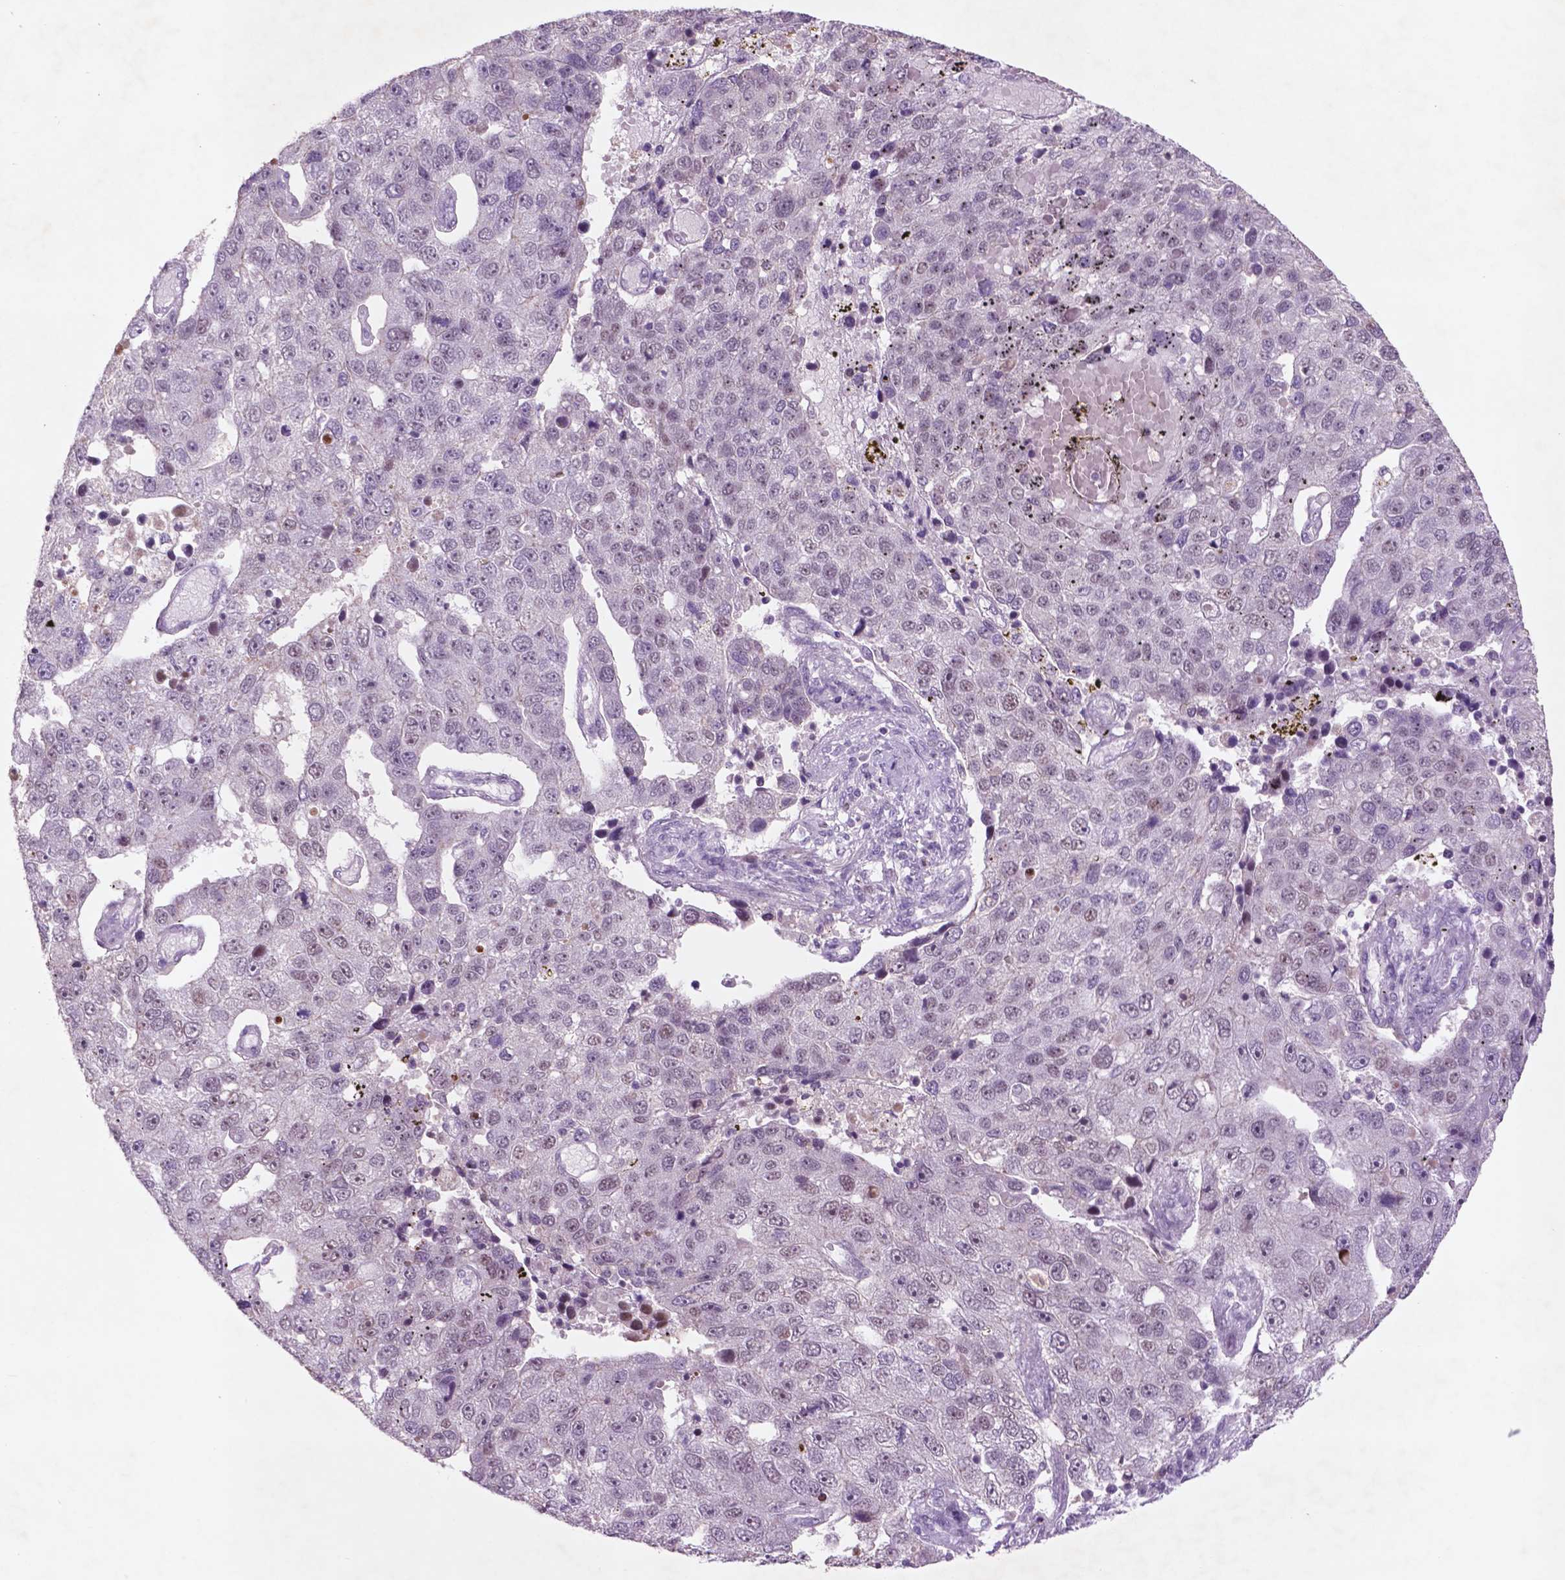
{"staining": {"intensity": "negative", "quantity": "none", "location": "none"}, "tissue": "pancreatic cancer", "cell_type": "Tumor cells", "image_type": "cancer", "snomed": [{"axis": "morphology", "description": "Adenocarcinoma, NOS"}, {"axis": "topography", "description": "Pancreas"}], "caption": "An IHC histopathology image of adenocarcinoma (pancreatic) is shown. There is no staining in tumor cells of adenocarcinoma (pancreatic). The staining was performed using DAB to visualize the protein expression in brown, while the nuclei were stained in blue with hematoxylin (Magnification: 20x).", "gene": "CTR9", "patient": {"sex": "female", "age": 61}}